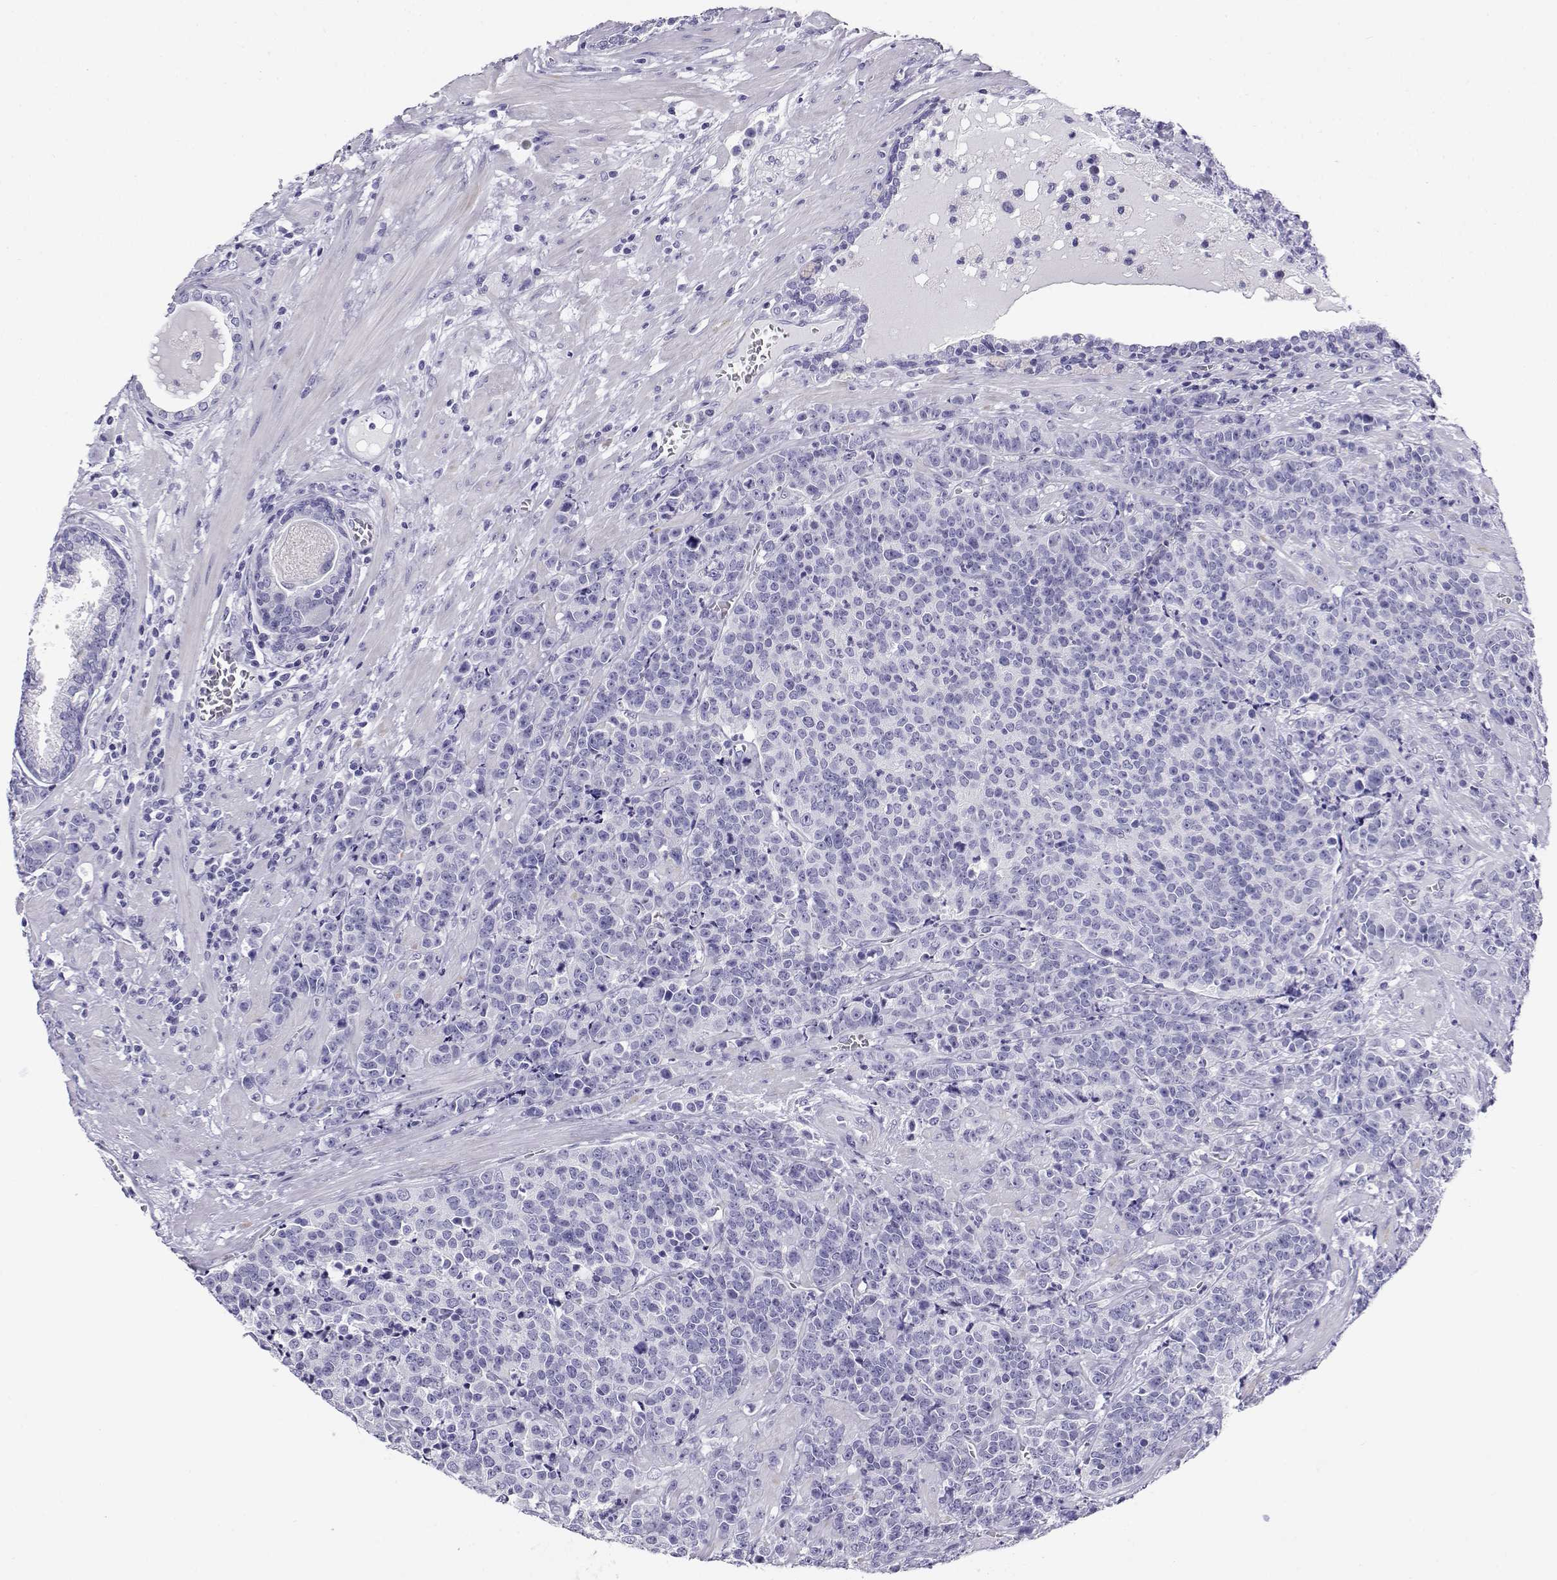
{"staining": {"intensity": "negative", "quantity": "none", "location": "none"}, "tissue": "prostate cancer", "cell_type": "Tumor cells", "image_type": "cancer", "snomed": [{"axis": "morphology", "description": "Adenocarcinoma, NOS"}, {"axis": "topography", "description": "Prostate"}], "caption": "Immunohistochemistry (IHC) of prostate adenocarcinoma exhibits no staining in tumor cells.", "gene": "CABS1", "patient": {"sex": "male", "age": 67}}